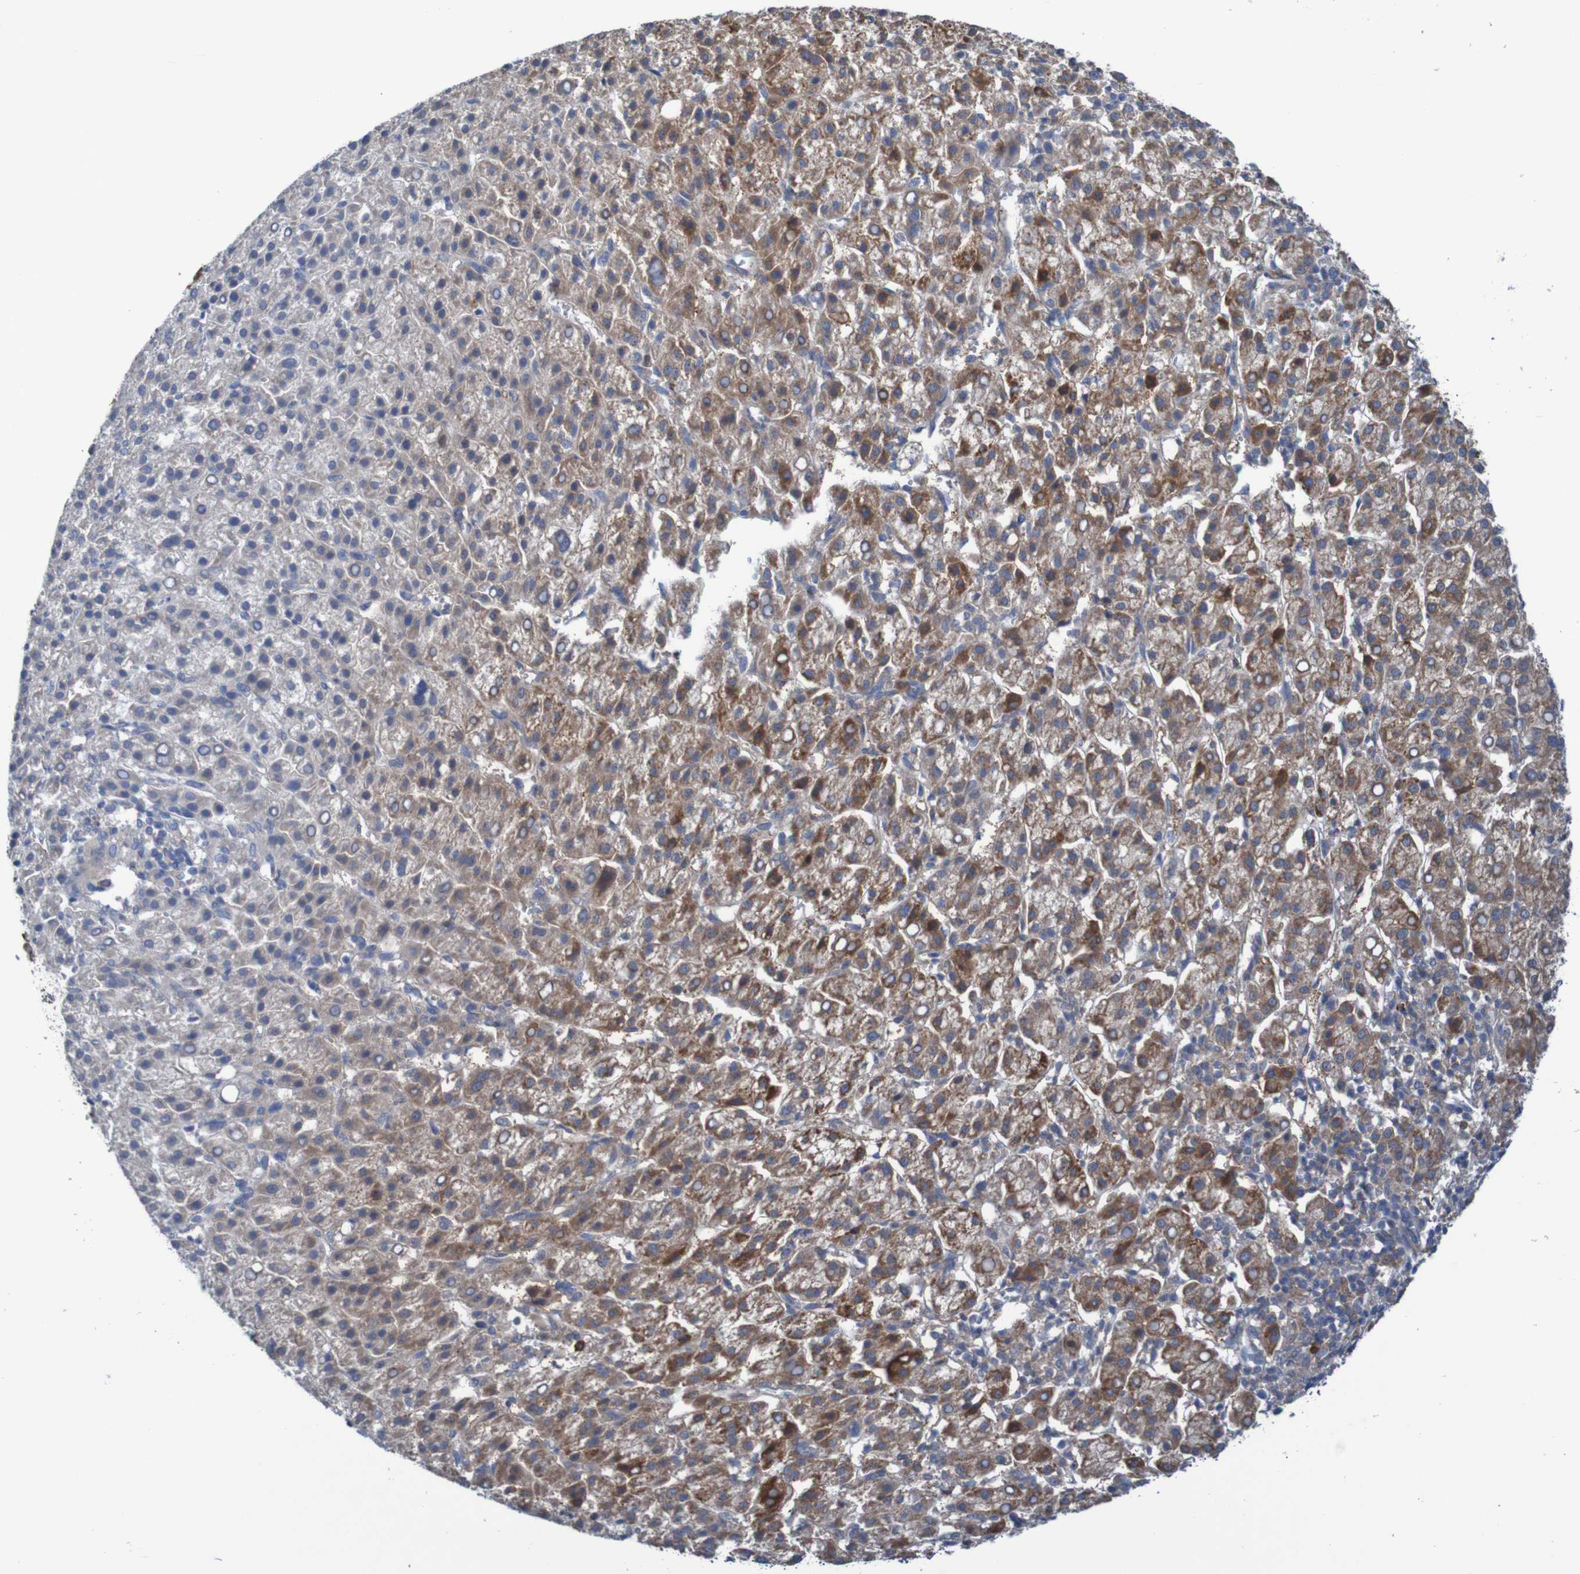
{"staining": {"intensity": "strong", "quantity": ">75%", "location": "cytoplasmic/membranous"}, "tissue": "liver cancer", "cell_type": "Tumor cells", "image_type": "cancer", "snomed": [{"axis": "morphology", "description": "Carcinoma, Hepatocellular, NOS"}, {"axis": "topography", "description": "Liver"}], "caption": "A histopathology image of human liver cancer (hepatocellular carcinoma) stained for a protein displays strong cytoplasmic/membranous brown staining in tumor cells. Nuclei are stained in blue.", "gene": "ANGPT4", "patient": {"sex": "female", "age": 58}}